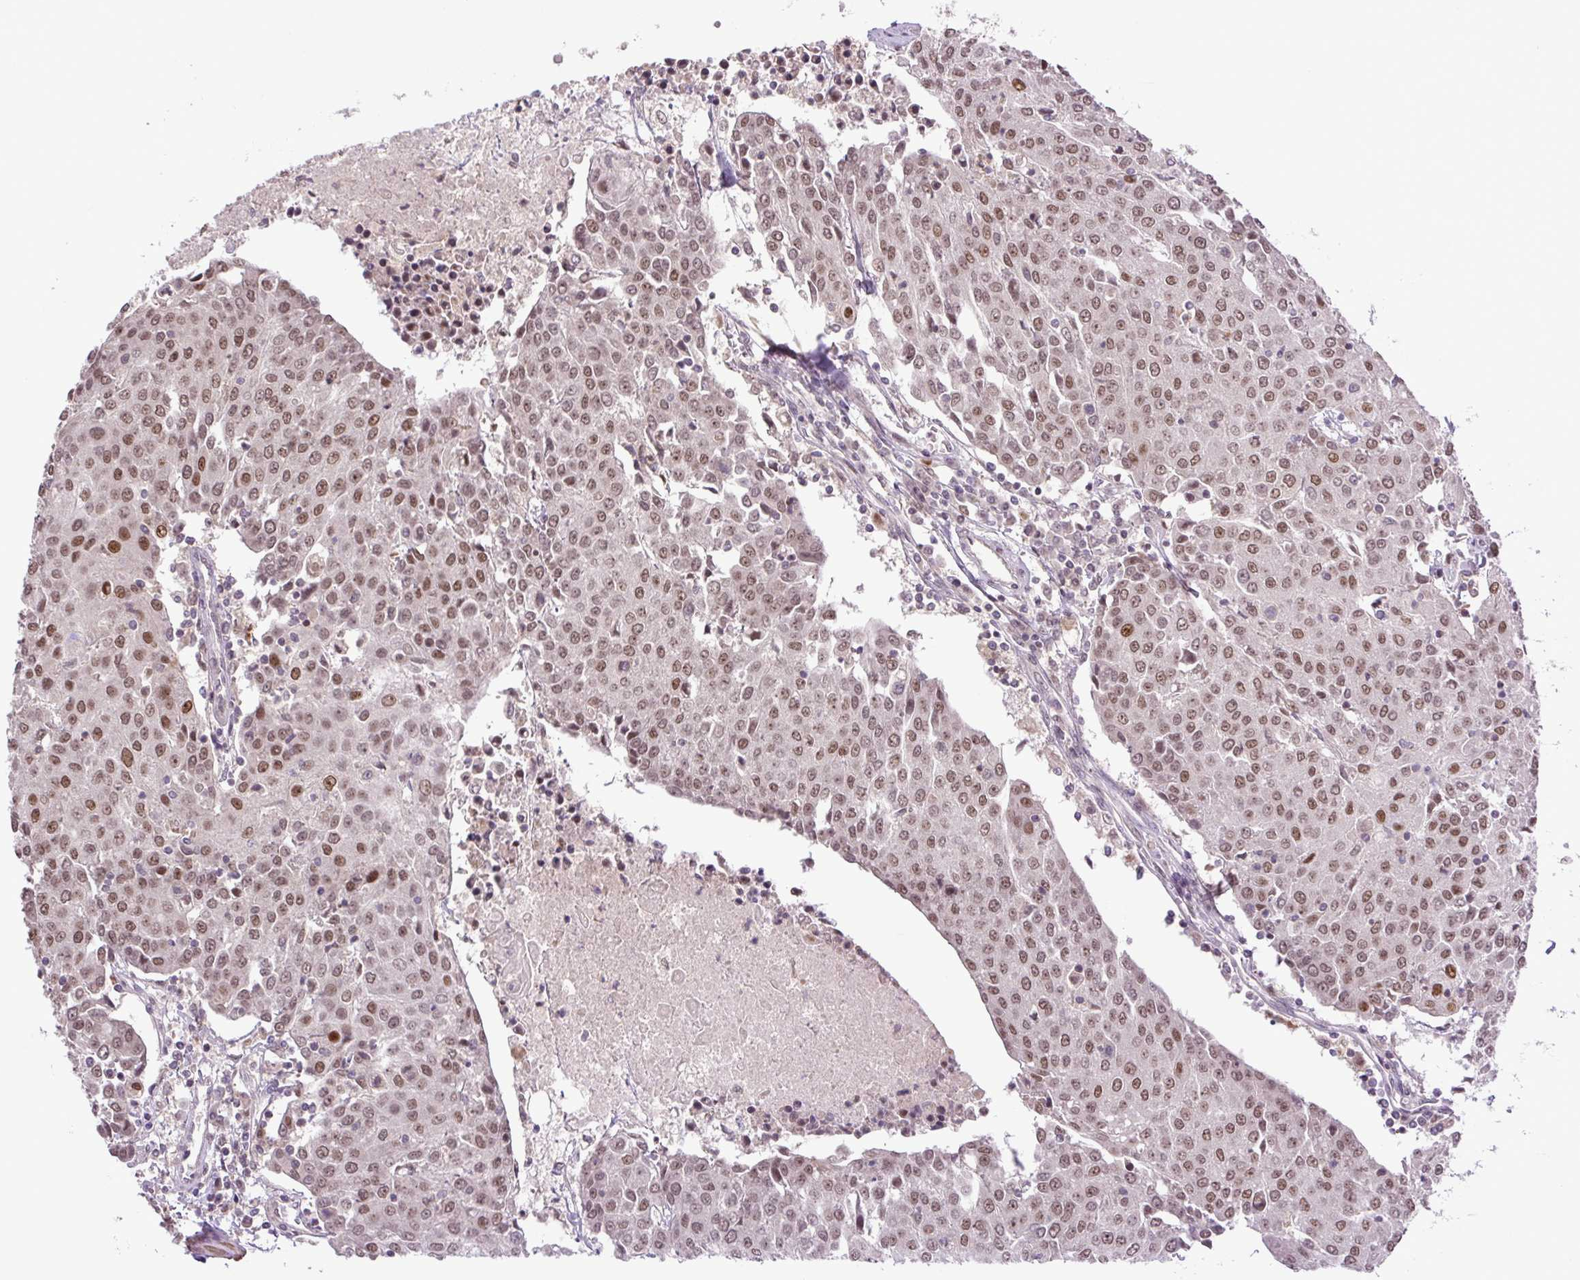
{"staining": {"intensity": "moderate", "quantity": ">75%", "location": "nuclear"}, "tissue": "urothelial cancer", "cell_type": "Tumor cells", "image_type": "cancer", "snomed": [{"axis": "morphology", "description": "Urothelial carcinoma, High grade"}, {"axis": "topography", "description": "Urinary bladder"}], "caption": "A histopathology image of urothelial cancer stained for a protein shows moderate nuclear brown staining in tumor cells.", "gene": "KPNA1", "patient": {"sex": "female", "age": 85}}